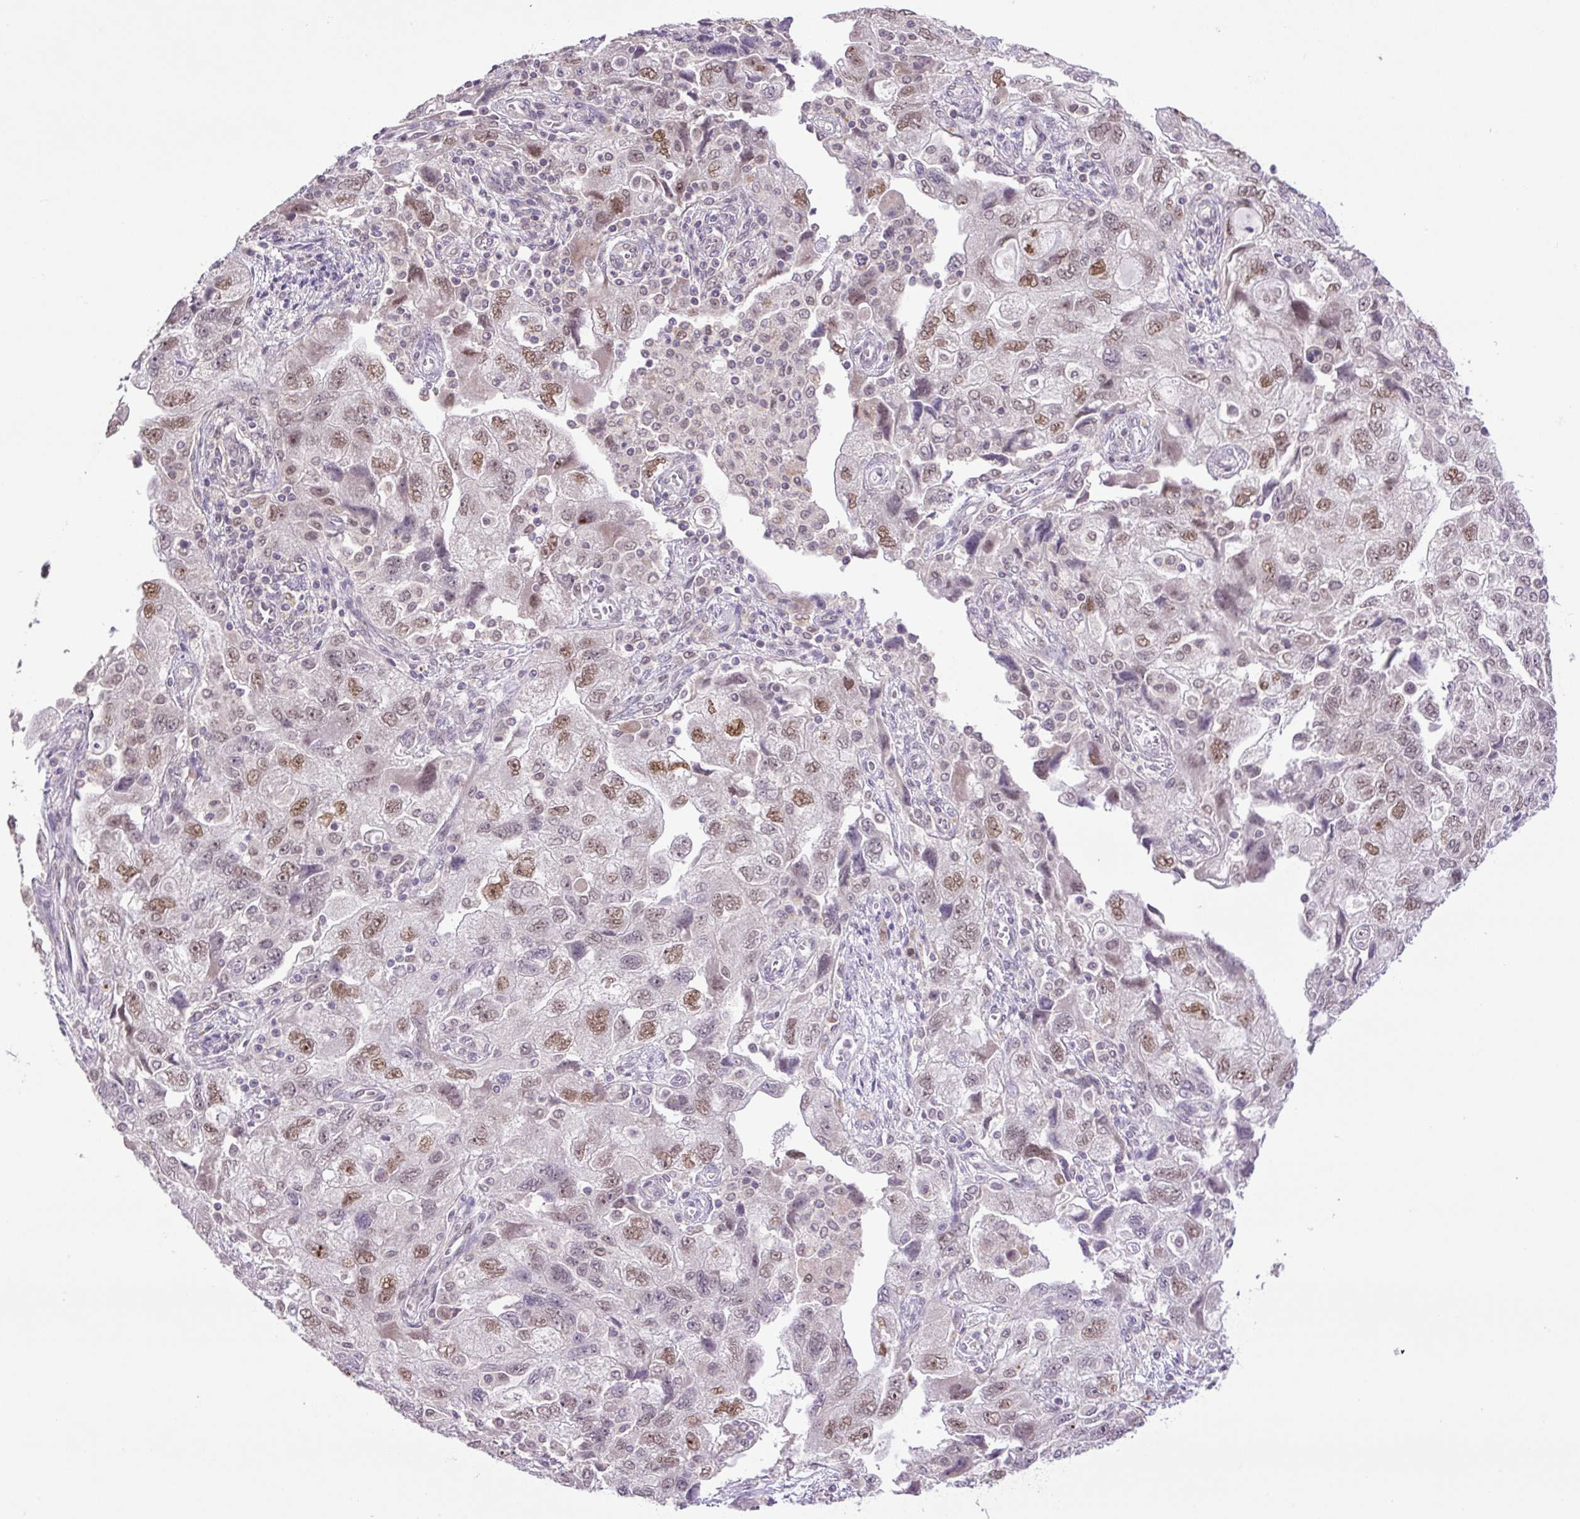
{"staining": {"intensity": "moderate", "quantity": ">75%", "location": "nuclear"}, "tissue": "ovarian cancer", "cell_type": "Tumor cells", "image_type": "cancer", "snomed": [{"axis": "morphology", "description": "Carcinoma, NOS"}, {"axis": "morphology", "description": "Cystadenocarcinoma, serous, NOS"}, {"axis": "topography", "description": "Ovary"}], "caption": "Ovarian carcinoma stained with DAB immunohistochemistry (IHC) demonstrates medium levels of moderate nuclear expression in about >75% of tumor cells.", "gene": "KPNA1", "patient": {"sex": "female", "age": 69}}